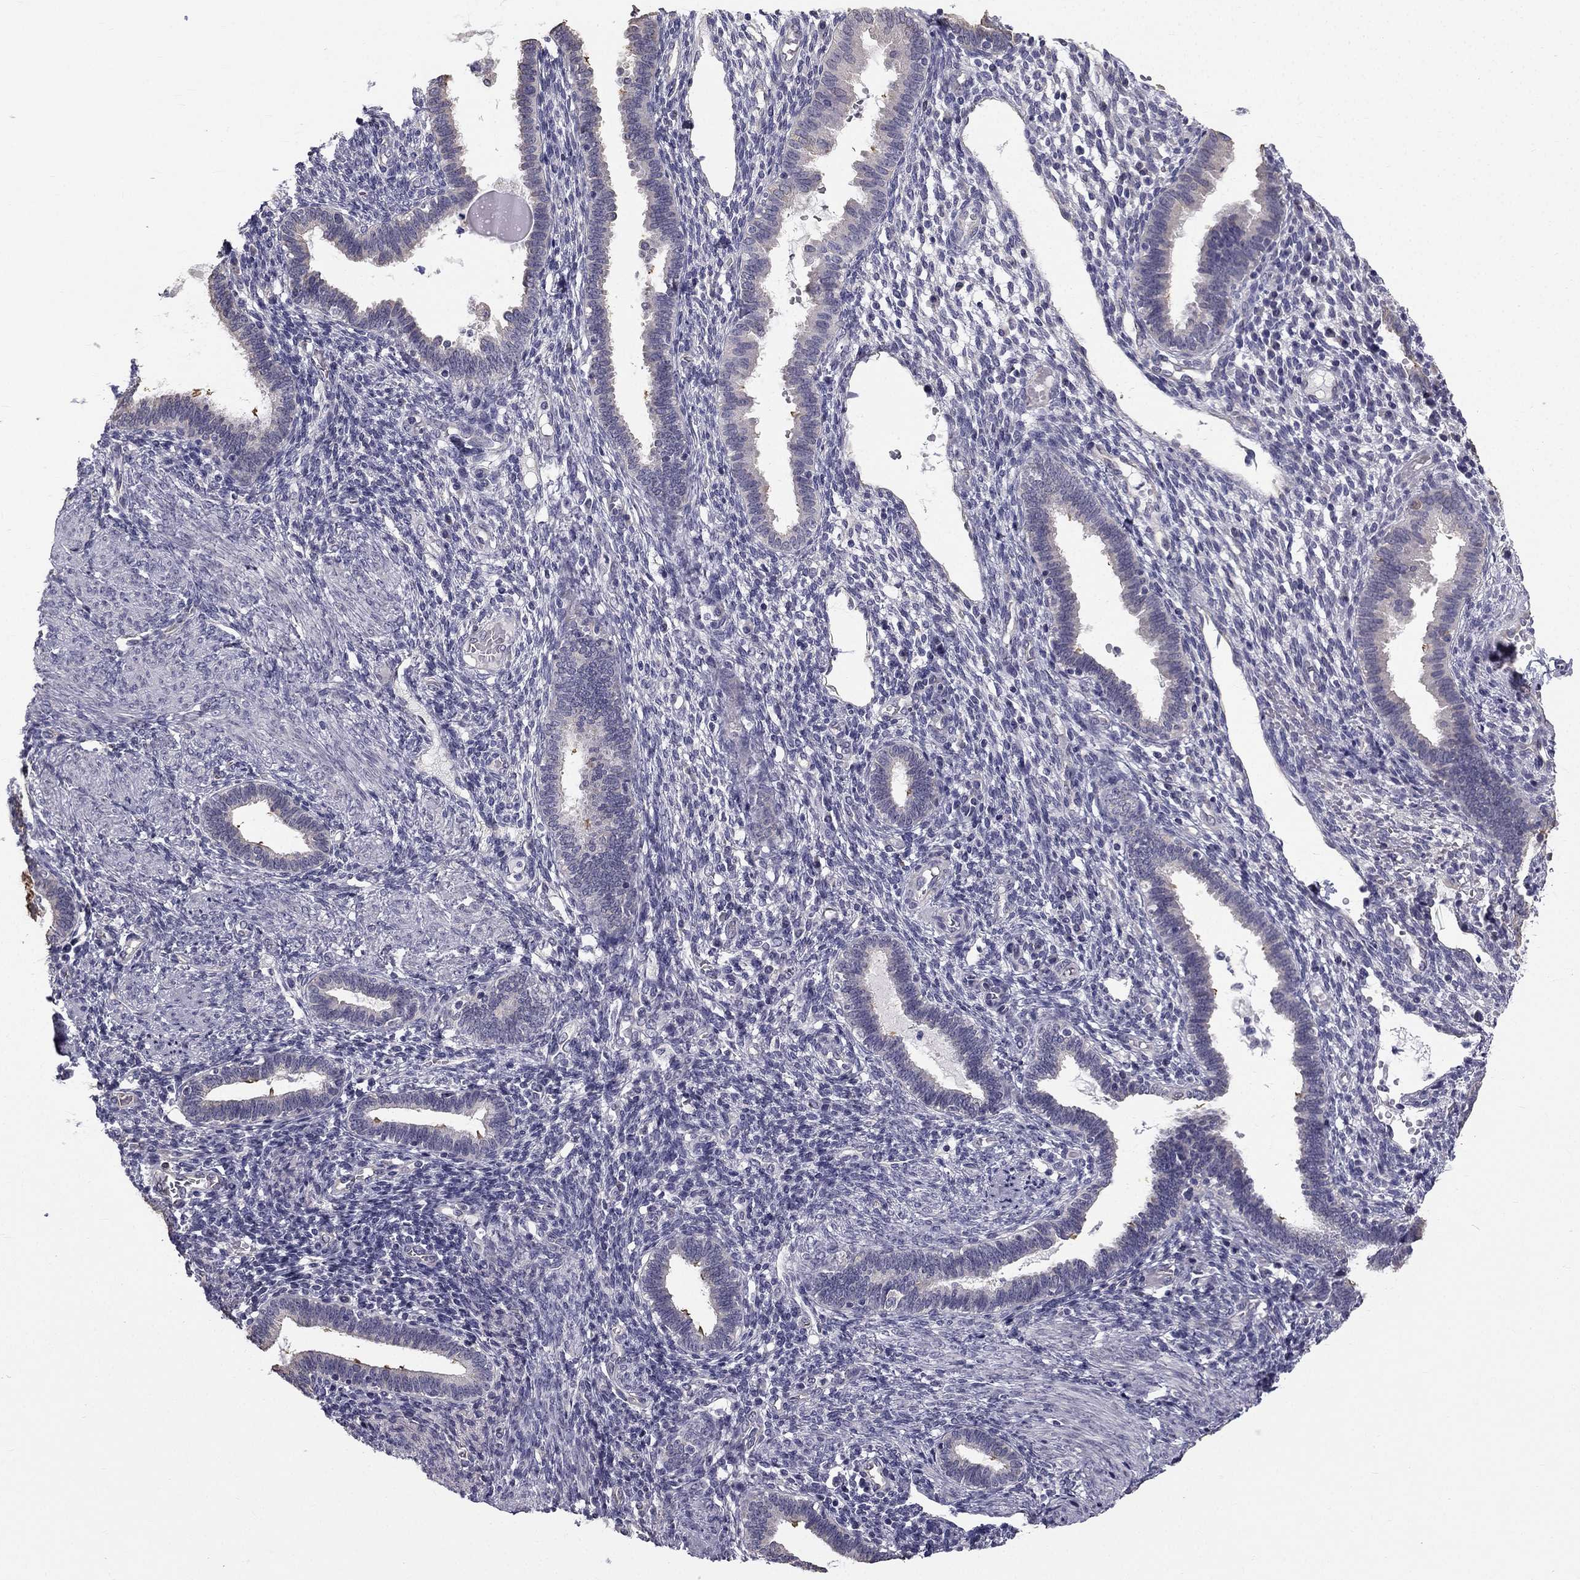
{"staining": {"intensity": "negative", "quantity": "none", "location": "none"}, "tissue": "endometrium", "cell_type": "Cells in endometrial stroma", "image_type": "normal", "snomed": [{"axis": "morphology", "description": "Normal tissue, NOS"}, {"axis": "topography", "description": "Endometrium"}], "caption": "There is no significant staining in cells in endometrial stroma of endometrium. (DAB immunohistochemistry with hematoxylin counter stain).", "gene": "CCDC40", "patient": {"sex": "female", "age": 42}}